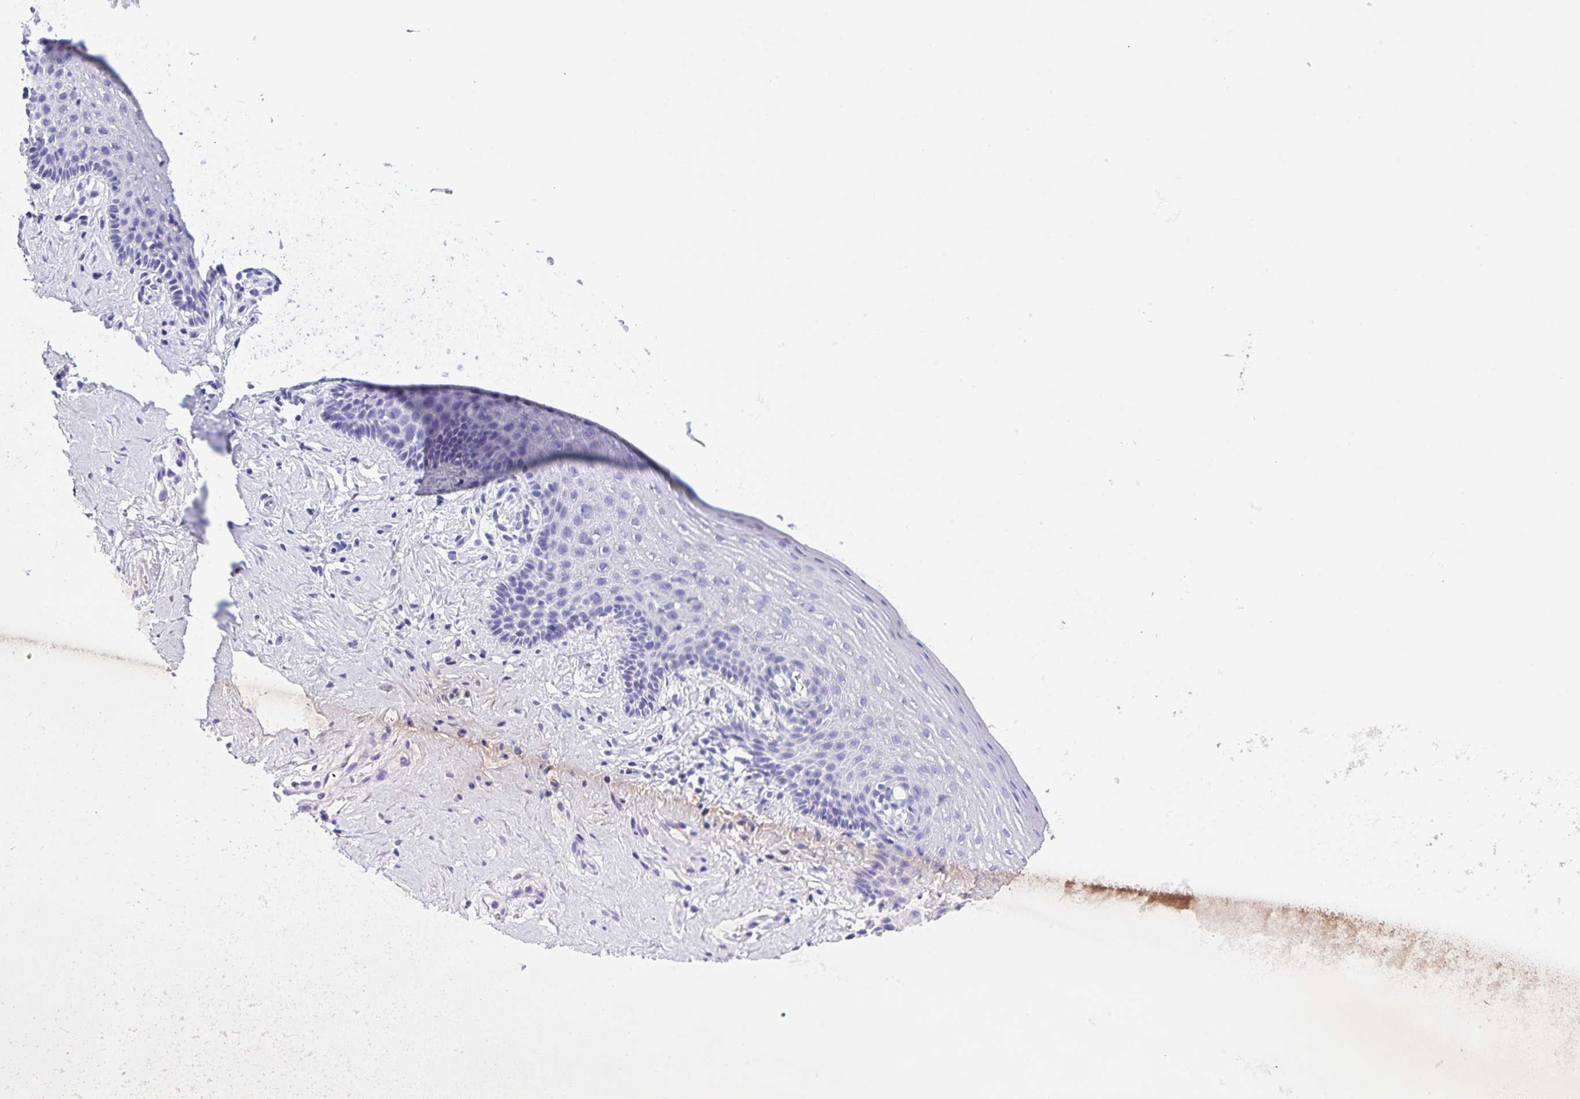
{"staining": {"intensity": "negative", "quantity": "none", "location": "none"}, "tissue": "vagina", "cell_type": "Squamous epithelial cells", "image_type": "normal", "snomed": [{"axis": "morphology", "description": "Normal tissue, NOS"}, {"axis": "topography", "description": "Vagina"}], "caption": "A high-resolution histopathology image shows IHC staining of benign vagina, which displays no significant staining in squamous epithelial cells.", "gene": "UBQLN3", "patient": {"sex": "female", "age": 42}}